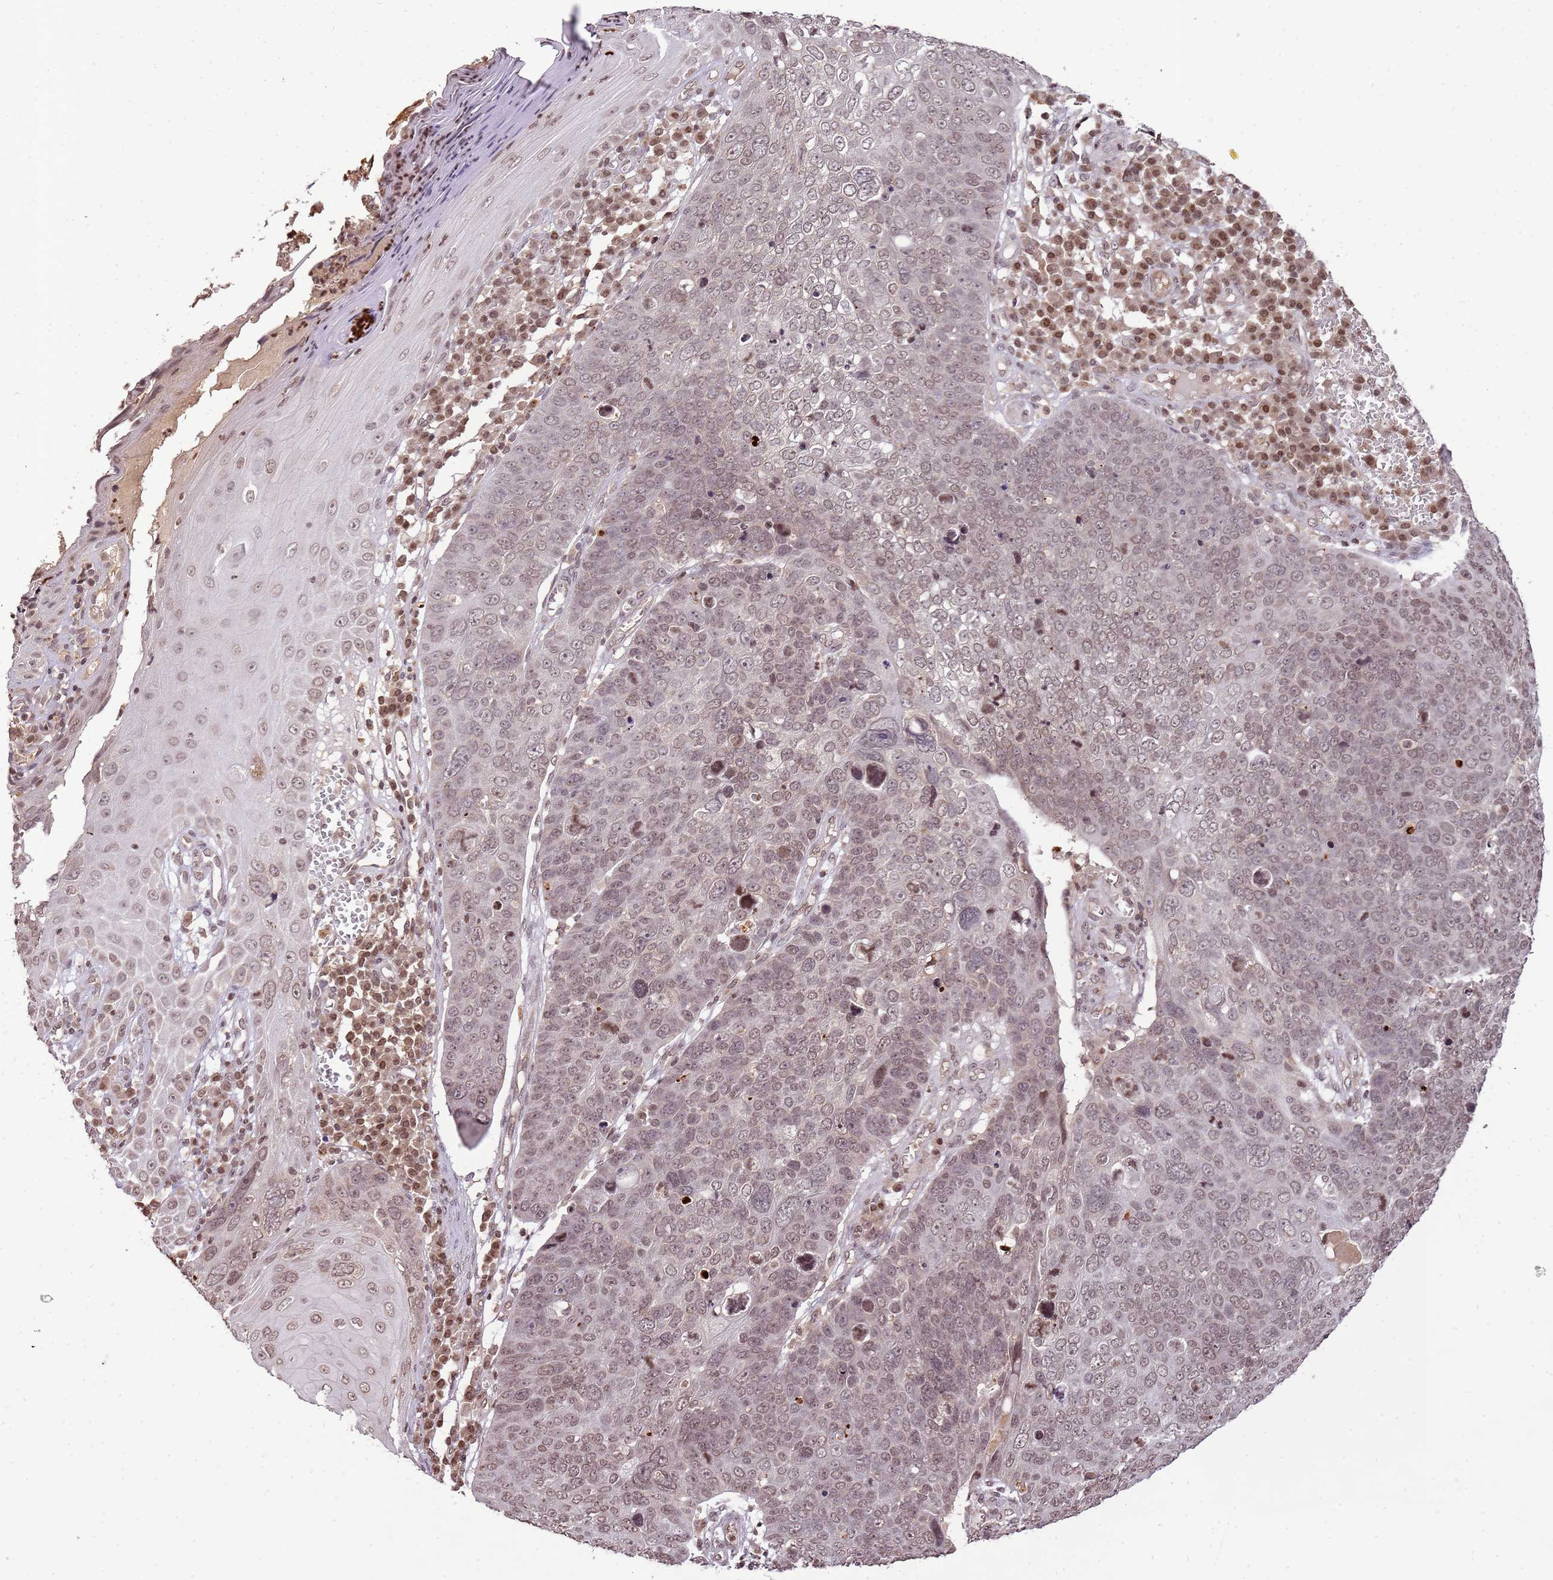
{"staining": {"intensity": "weak", "quantity": ">75%", "location": "nuclear"}, "tissue": "skin cancer", "cell_type": "Tumor cells", "image_type": "cancer", "snomed": [{"axis": "morphology", "description": "Squamous cell carcinoma, NOS"}, {"axis": "topography", "description": "Skin"}], "caption": "Tumor cells reveal weak nuclear staining in approximately >75% of cells in squamous cell carcinoma (skin). The staining was performed using DAB, with brown indicating positive protein expression. Nuclei are stained blue with hematoxylin.", "gene": "SAMSN1", "patient": {"sex": "male", "age": 71}}